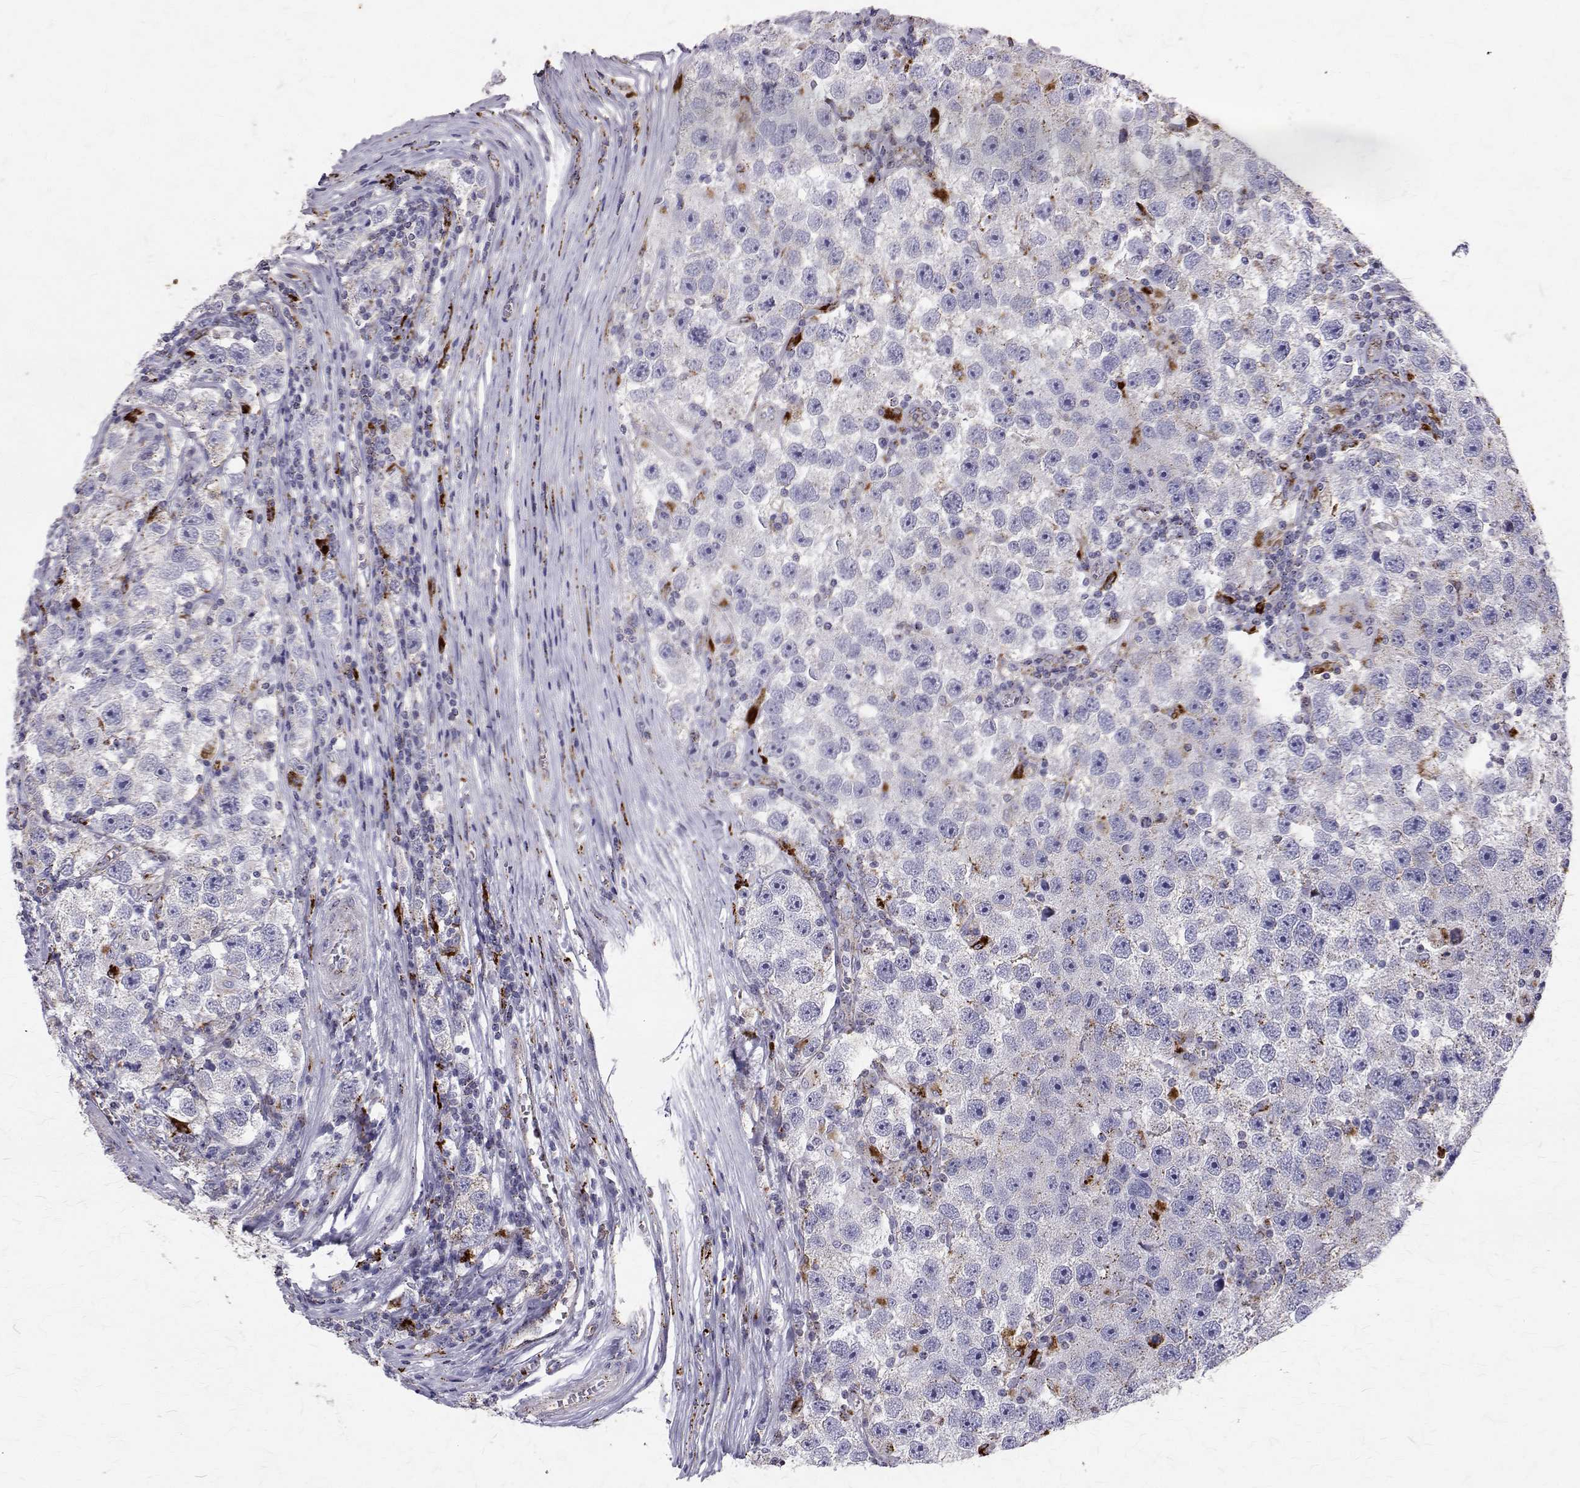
{"staining": {"intensity": "negative", "quantity": "none", "location": "none"}, "tissue": "testis cancer", "cell_type": "Tumor cells", "image_type": "cancer", "snomed": [{"axis": "morphology", "description": "Seminoma, NOS"}, {"axis": "topography", "description": "Testis"}], "caption": "Tumor cells are negative for brown protein staining in testis cancer (seminoma).", "gene": "TPP1", "patient": {"sex": "male", "age": 26}}